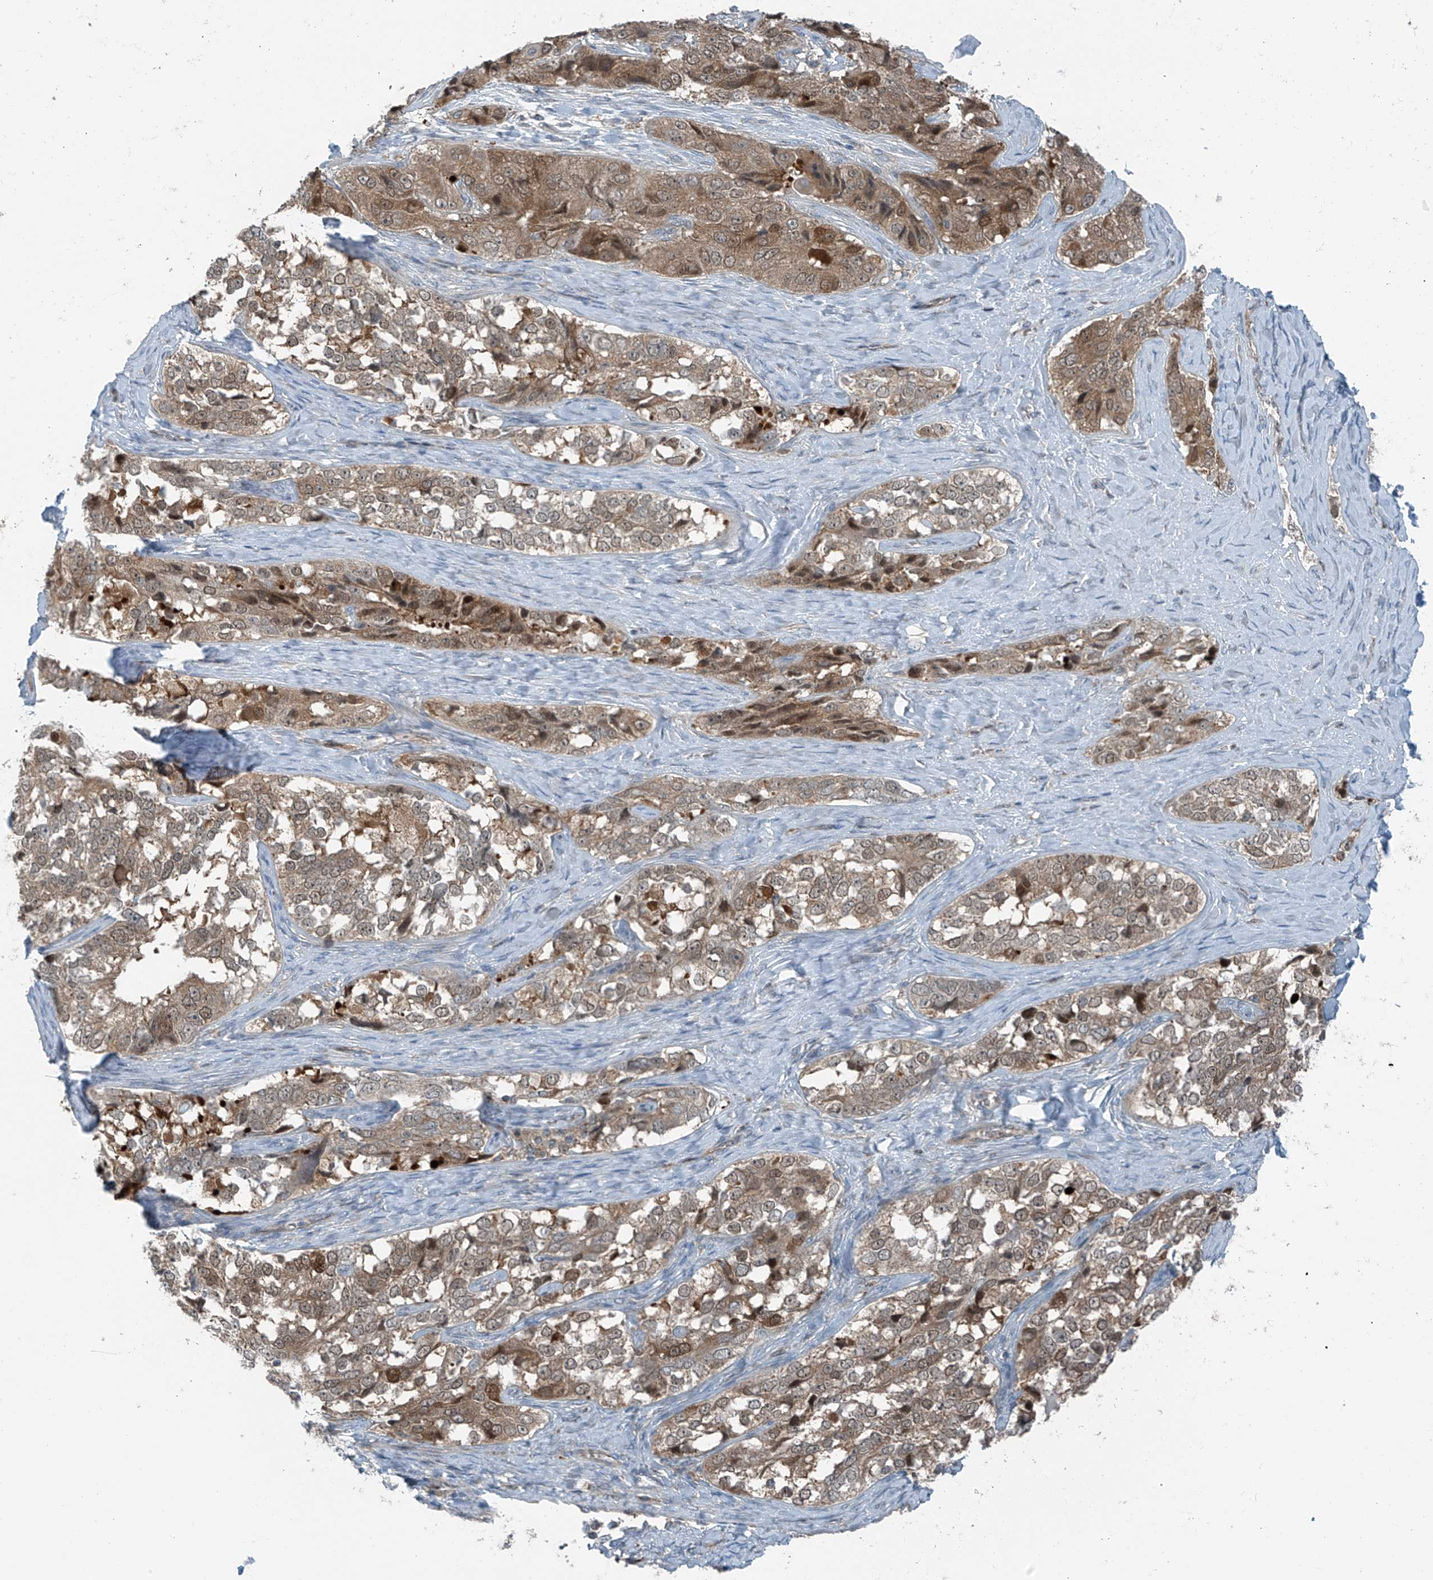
{"staining": {"intensity": "moderate", "quantity": "25%-75%", "location": "cytoplasmic/membranous"}, "tissue": "ovarian cancer", "cell_type": "Tumor cells", "image_type": "cancer", "snomed": [{"axis": "morphology", "description": "Carcinoma, endometroid"}, {"axis": "topography", "description": "Ovary"}], "caption": "The photomicrograph shows a brown stain indicating the presence of a protein in the cytoplasmic/membranous of tumor cells in endometroid carcinoma (ovarian). (Brightfield microscopy of DAB IHC at high magnification).", "gene": "SLC12A6", "patient": {"sex": "female", "age": 51}}